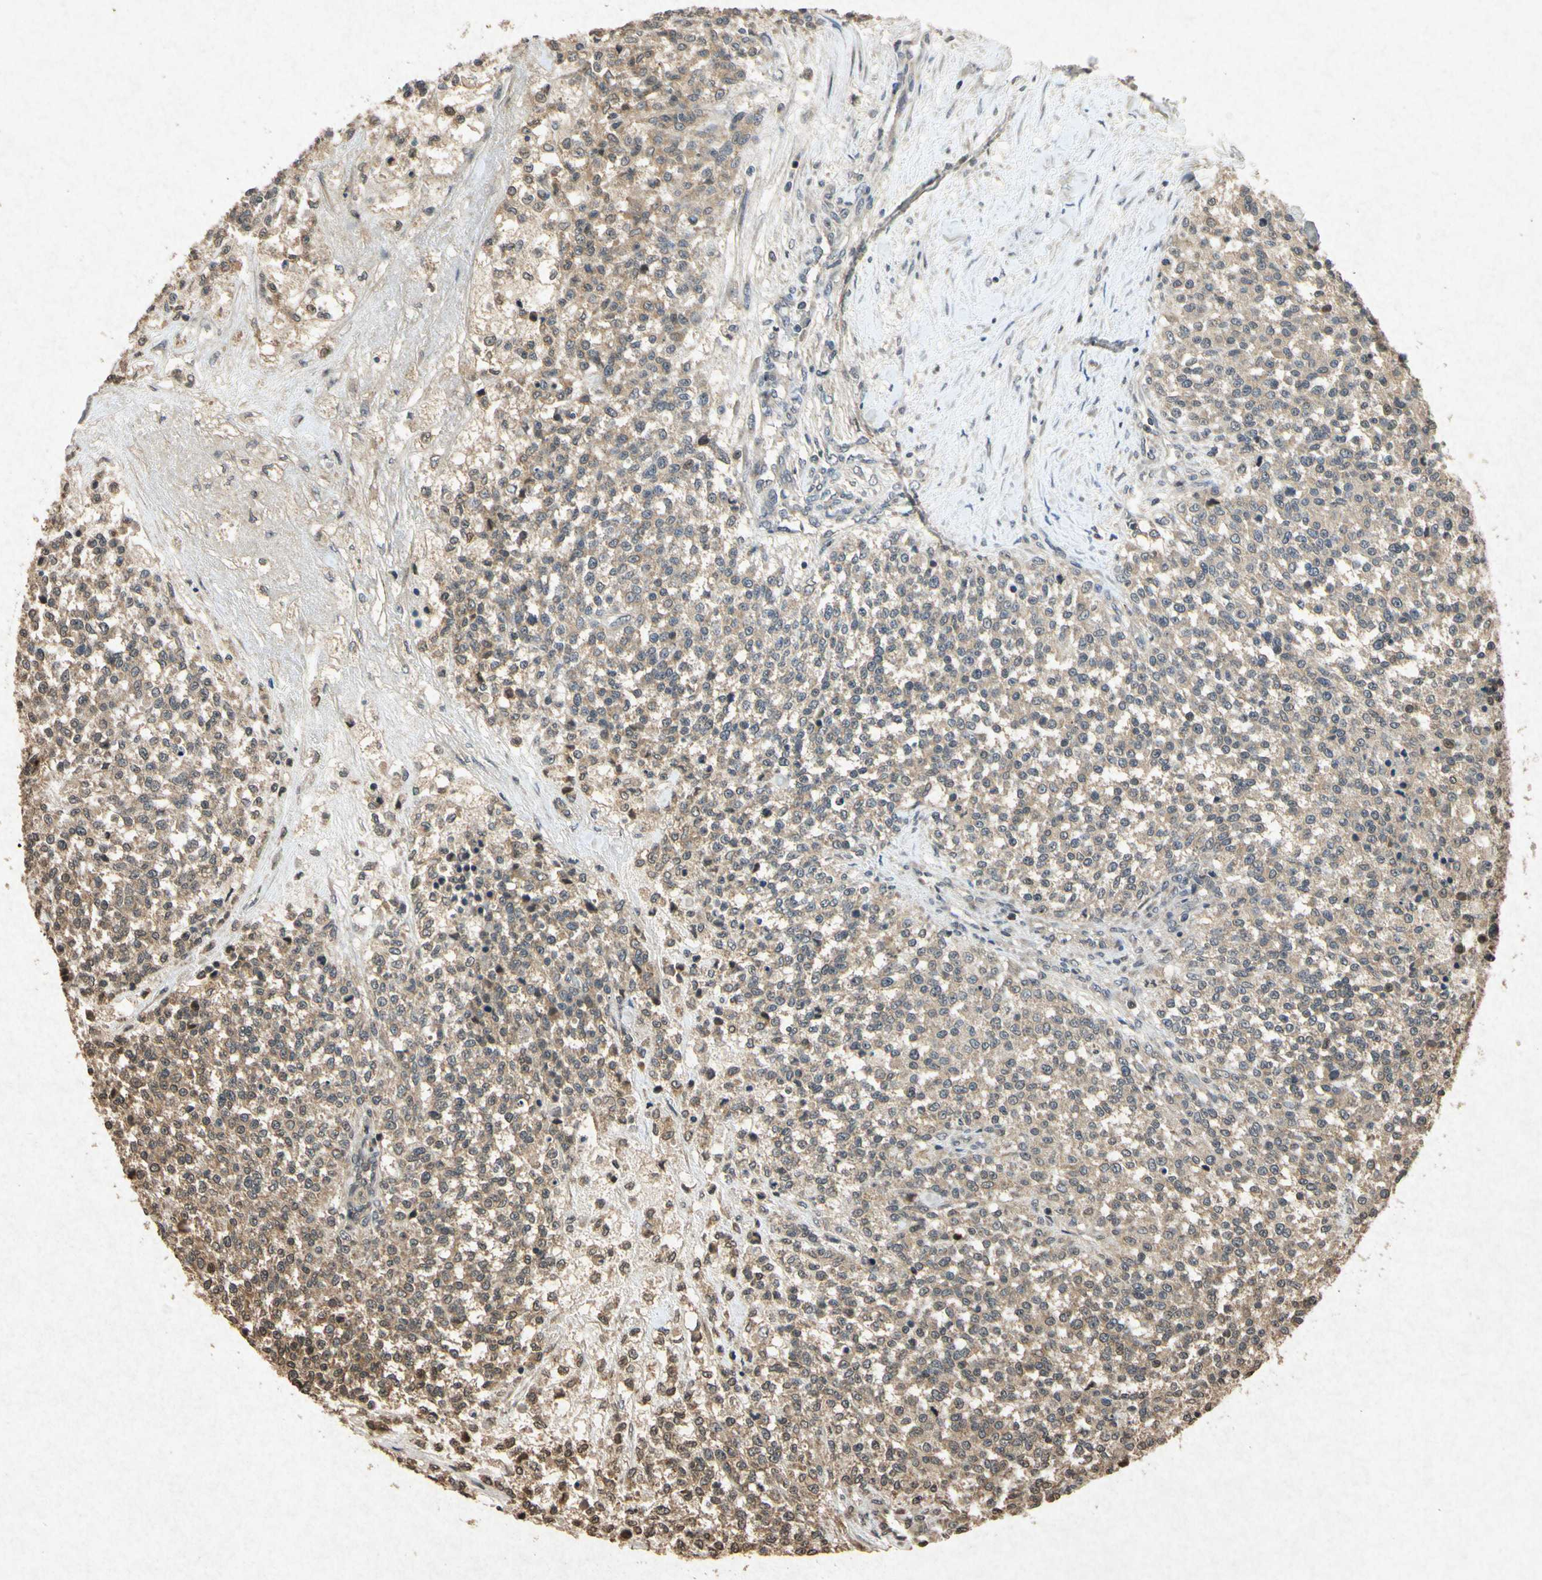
{"staining": {"intensity": "weak", "quantity": ">75%", "location": "cytoplasmic/membranous"}, "tissue": "testis cancer", "cell_type": "Tumor cells", "image_type": "cancer", "snomed": [{"axis": "morphology", "description": "Seminoma, NOS"}, {"axis": "topography", "description": "Testis"}], "caption": "Protein positivity by immunohistochemistry displays weak cytoplasmic/membranous positivity in about >75% of tumor cells in testis seminoma.", "gene": "ATP6V1H", "patient": {"sex": "male", "age": 59}}